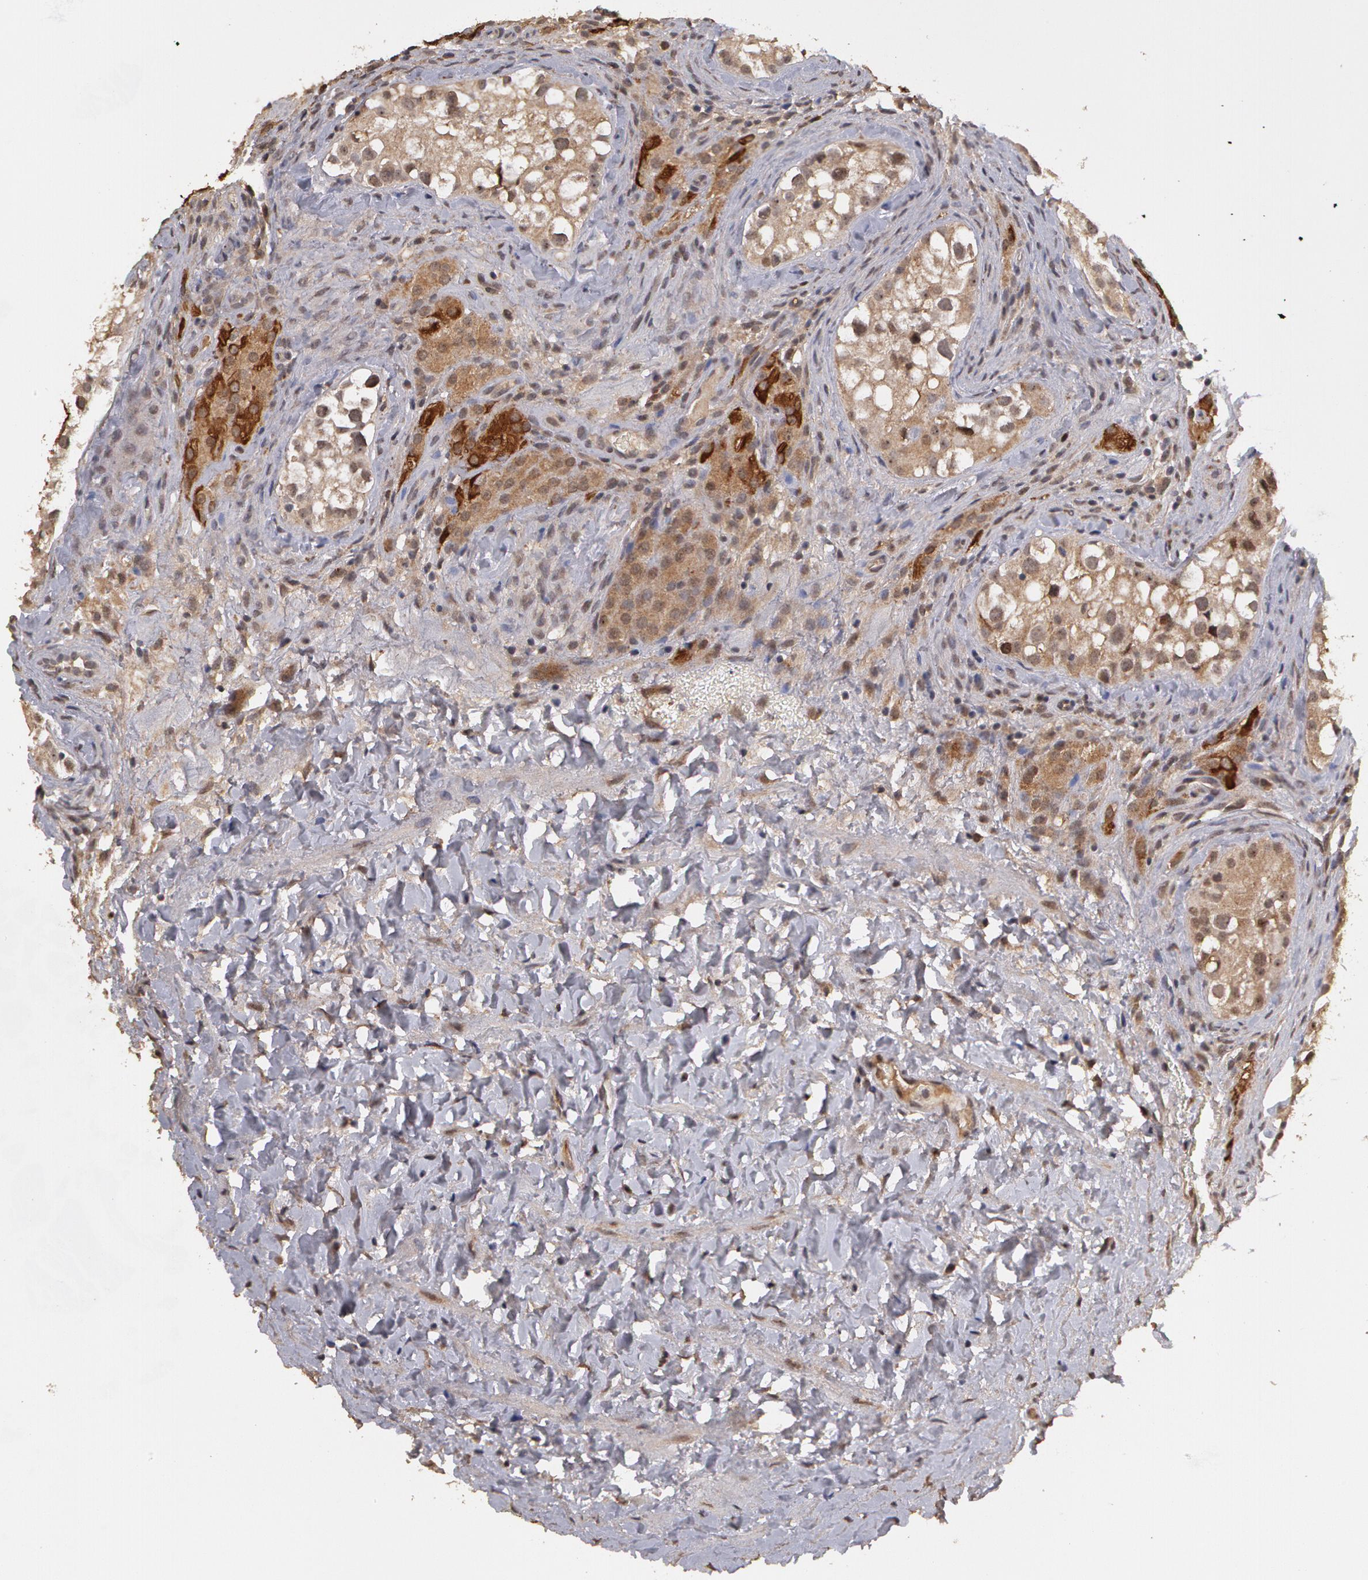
{"staining": {"intensity": "moderate", "quantity": ">75%", "location": "cytoplasmic/membranous,nuclear"}, "tissue": "testis cancer", "cell_type": "Tumor cells", "image_type": "cancer", "snomed": [{"axis": "morphology", "description": "Carcinoma, Embryonal, NOS"}, {"axis": "topography", "description": "Testis"}], "caption": "High-magnification brightfield microscopy of testis cancer (embryonal carcinoma) stained with DAB (brown) and counterstained with hematoxylin (blue). tumor cells exhibit moderate cytoplasmic/membranous and nuclear expression is appreciated in about>75% of cells.", "gene": "GLIS1", "patient": {"sex": "male", "age": 31}}